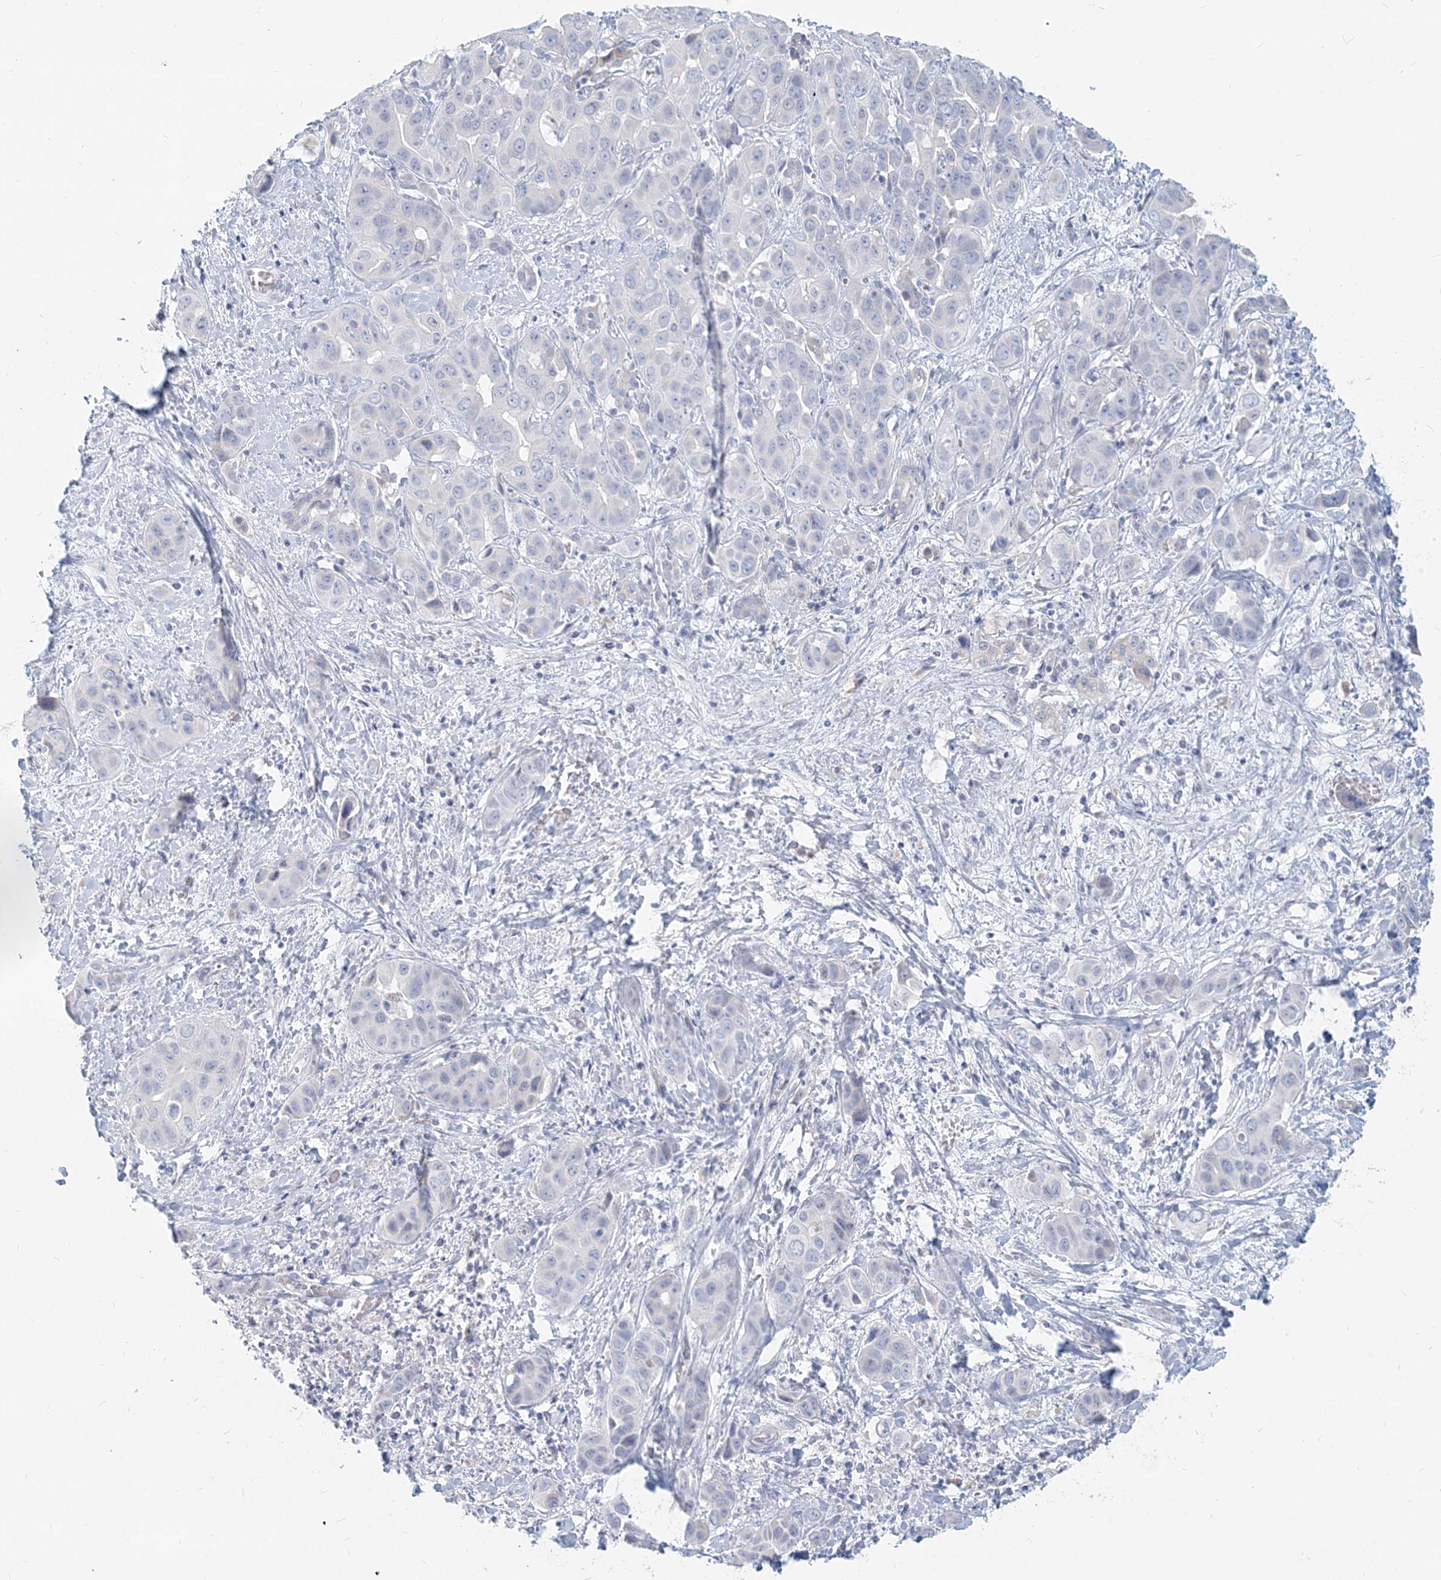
{"staining": {"intensity": "negative", "quantity": "none", "location": "none"}, "tissue": "liver cancer", "cell_type": "Tumor cells", "image_type": "cancer", "snomed": [{"axis": "morphology", "description": "Cholangiocarcinoma"}, {"axis": "topography", "description": "Liver"}], "caption": "Tumor cells are negative for protein expression in human cholangiocarcinoma (liver). The staining was performed using DAB to visualize the protein expression in brown, while the nuclei were stained in blue with hematoxylin (Magnification: 20x).", "gene": "CSN1S1", "patient": {"sex": "female", "age": 52}}